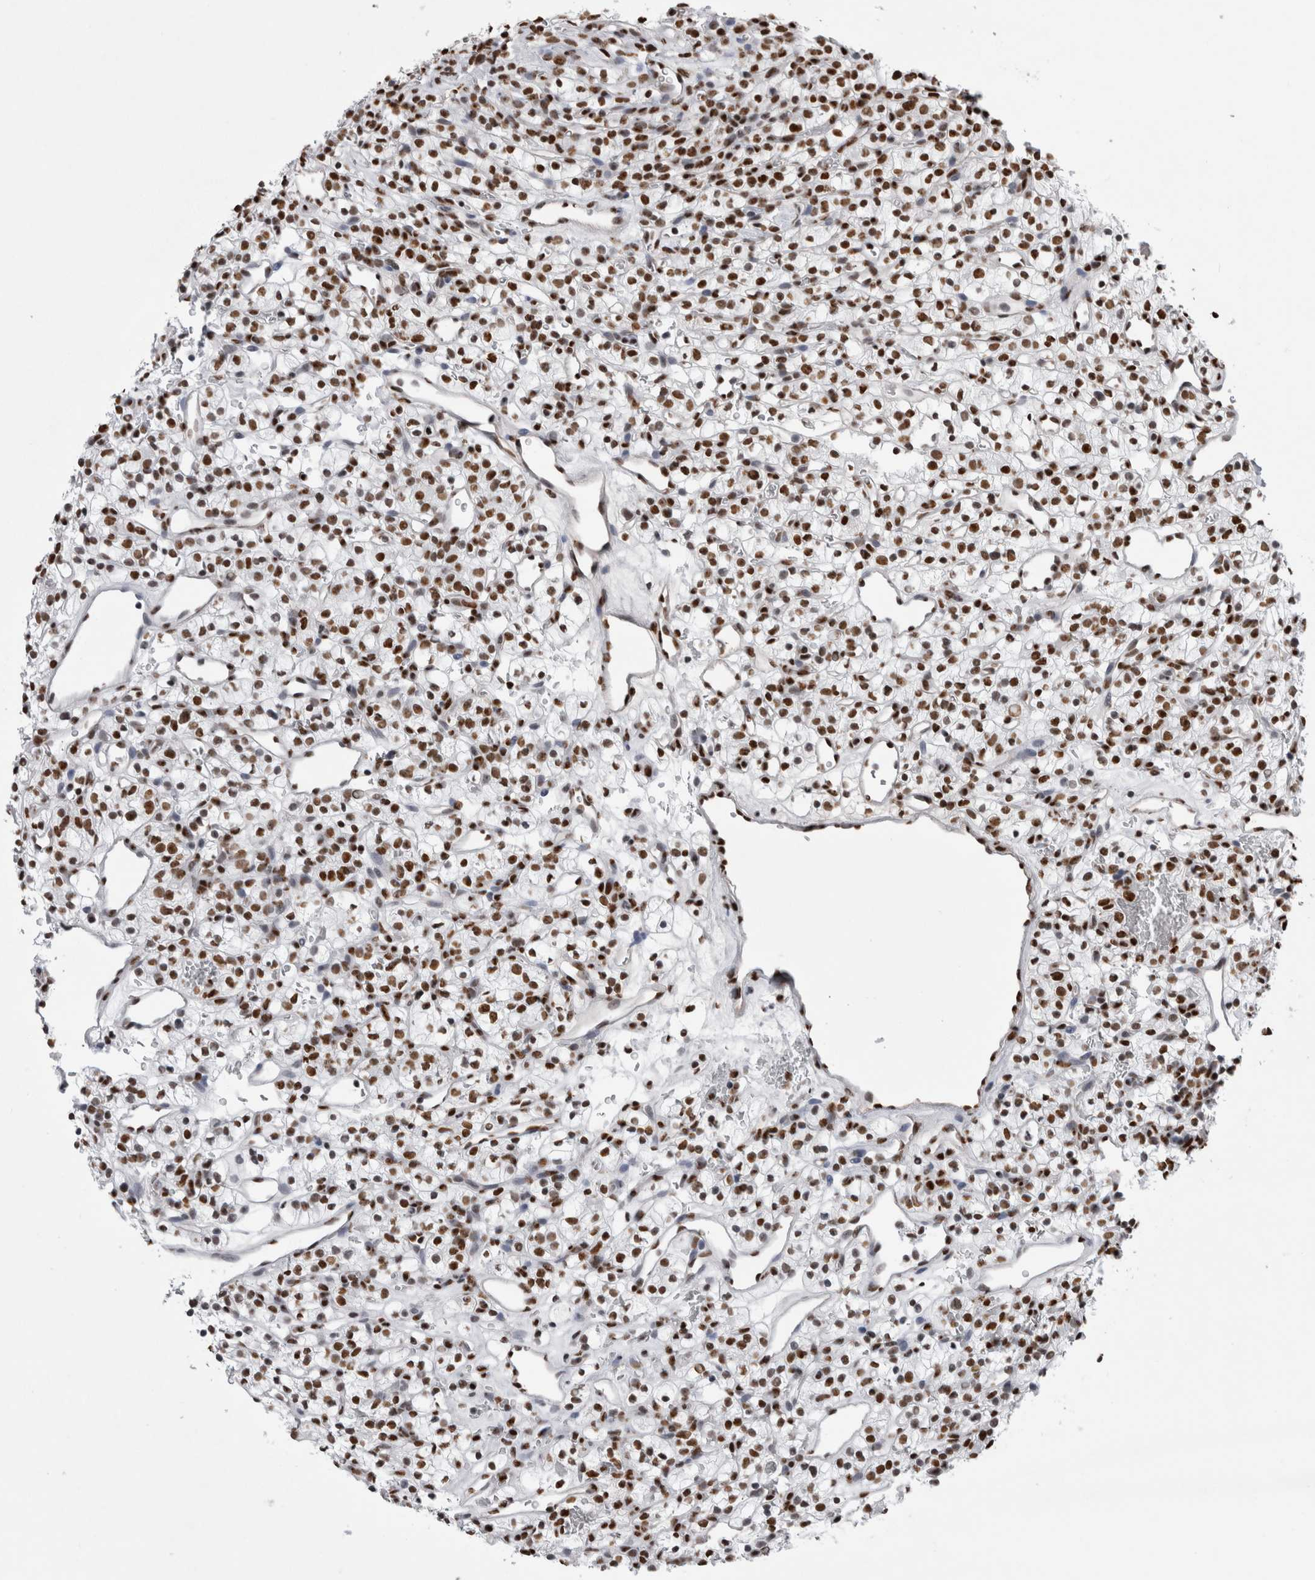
{"staining": {"intensity": "strong", "quantity": ">75%", "location": "nuclear"}, "tissue": "renal cancer", "cell_type": "Tumor cells", "image_type": "cancer", "snomed": [{"axis": "morphology", "description": "Adenocarcinoma, NOS"}, {"axis": "topography", "description": "Kidney"}], "caption": "Strong nuclear staining for a protein is appreciated in about >75% of tumor cells of renal cancer (adenocarcinoma) using immunohistochemistry.", "gene": "ALPK3", "patient": {"sex": "female", "age": 57}}